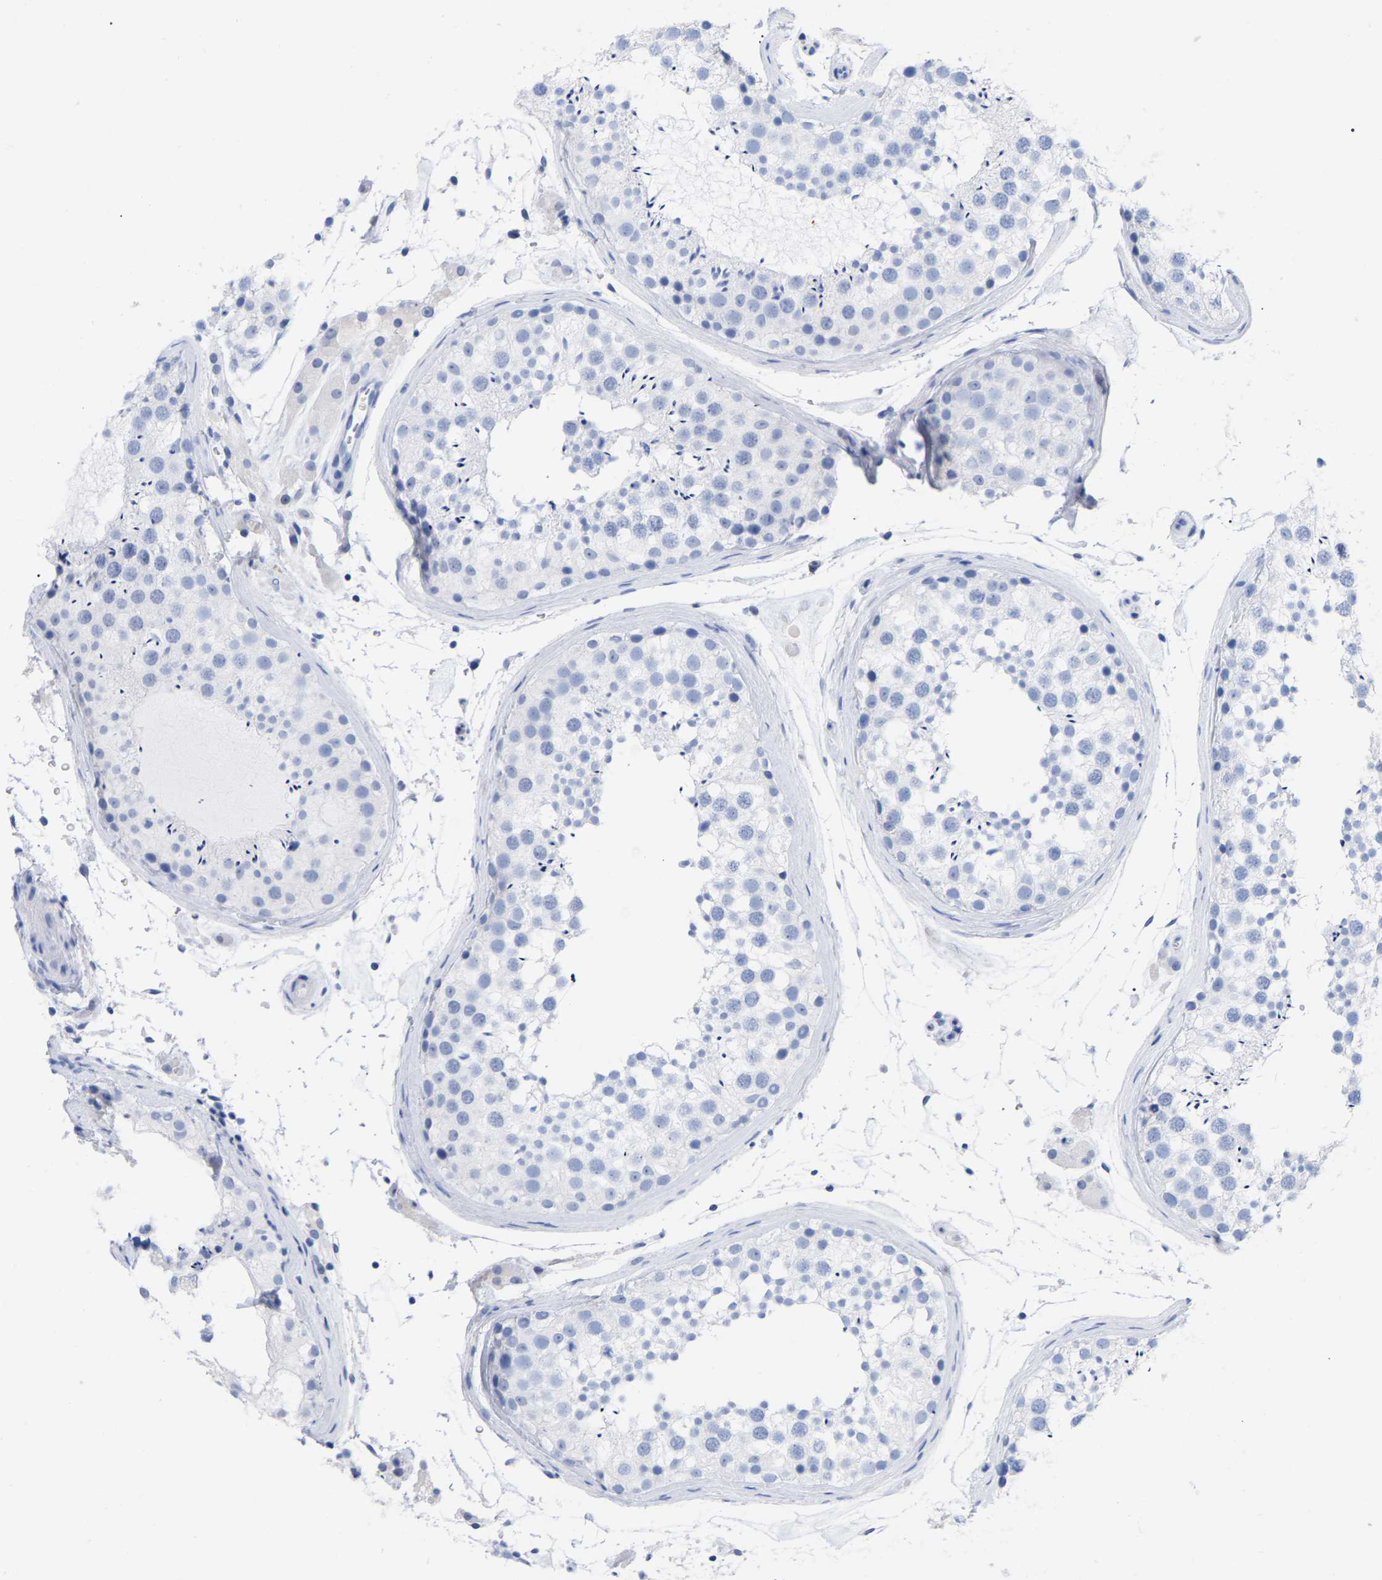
{"staining": {"intensity": "negative", "quantity": "none", "location": "none"}, "tissue": "testis", "cell_type": "Cells in seminiferous ducts", "image_type": "normal", "snomed": [{"axis": "morphology", "description": "Normal tissue, NOS"}, {"axis": "topography", "description": "Testis"}], "caption": "Image shows no significant protein staining in cells in seminiferous ducts of unremarkable testis. The staining is performed using DAB (3,3'-diaminobenzidine) brown chromogen with nuclei counter-stained in using hematoxylin.", "gene": "HAPLN1", "patient": {"sex": "male", "age": 46}}